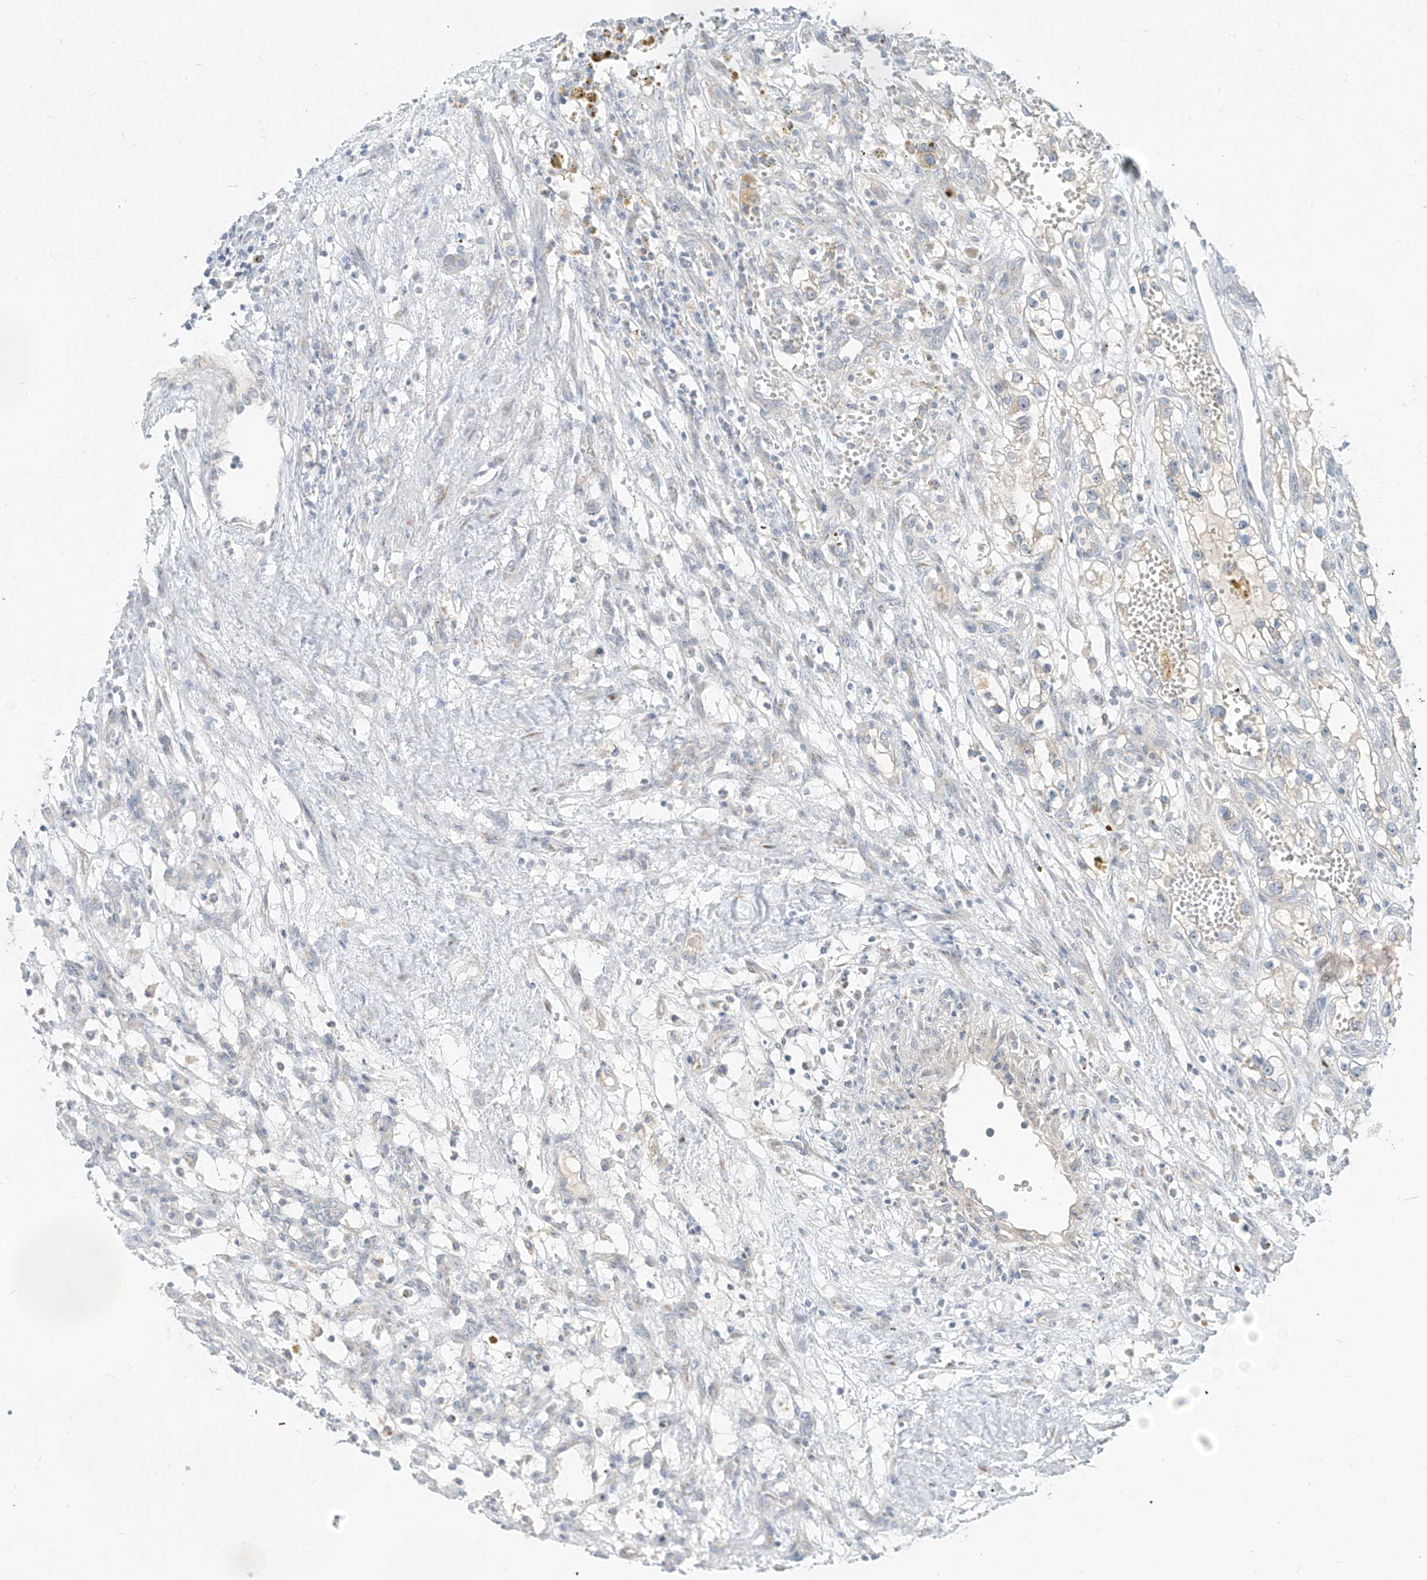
{"staining": {"intensity": "negative", "quantity": "none", "location": "none"}, "tissue": "renal cancer", "cell_type": "Tumor cells", "image_type": "cancer", "snomed": [{"axis": "morphology", "description": "Adenocarcinoma, NOS"}, {"axis": "topography", "description": "Kidney"}], "caption": "The image reveals no staining of tumor cells in renal cancer. Nuclei are stained in blue.", "gene": "C2orf42", "patient": {"sex": "female", "age": 57}}